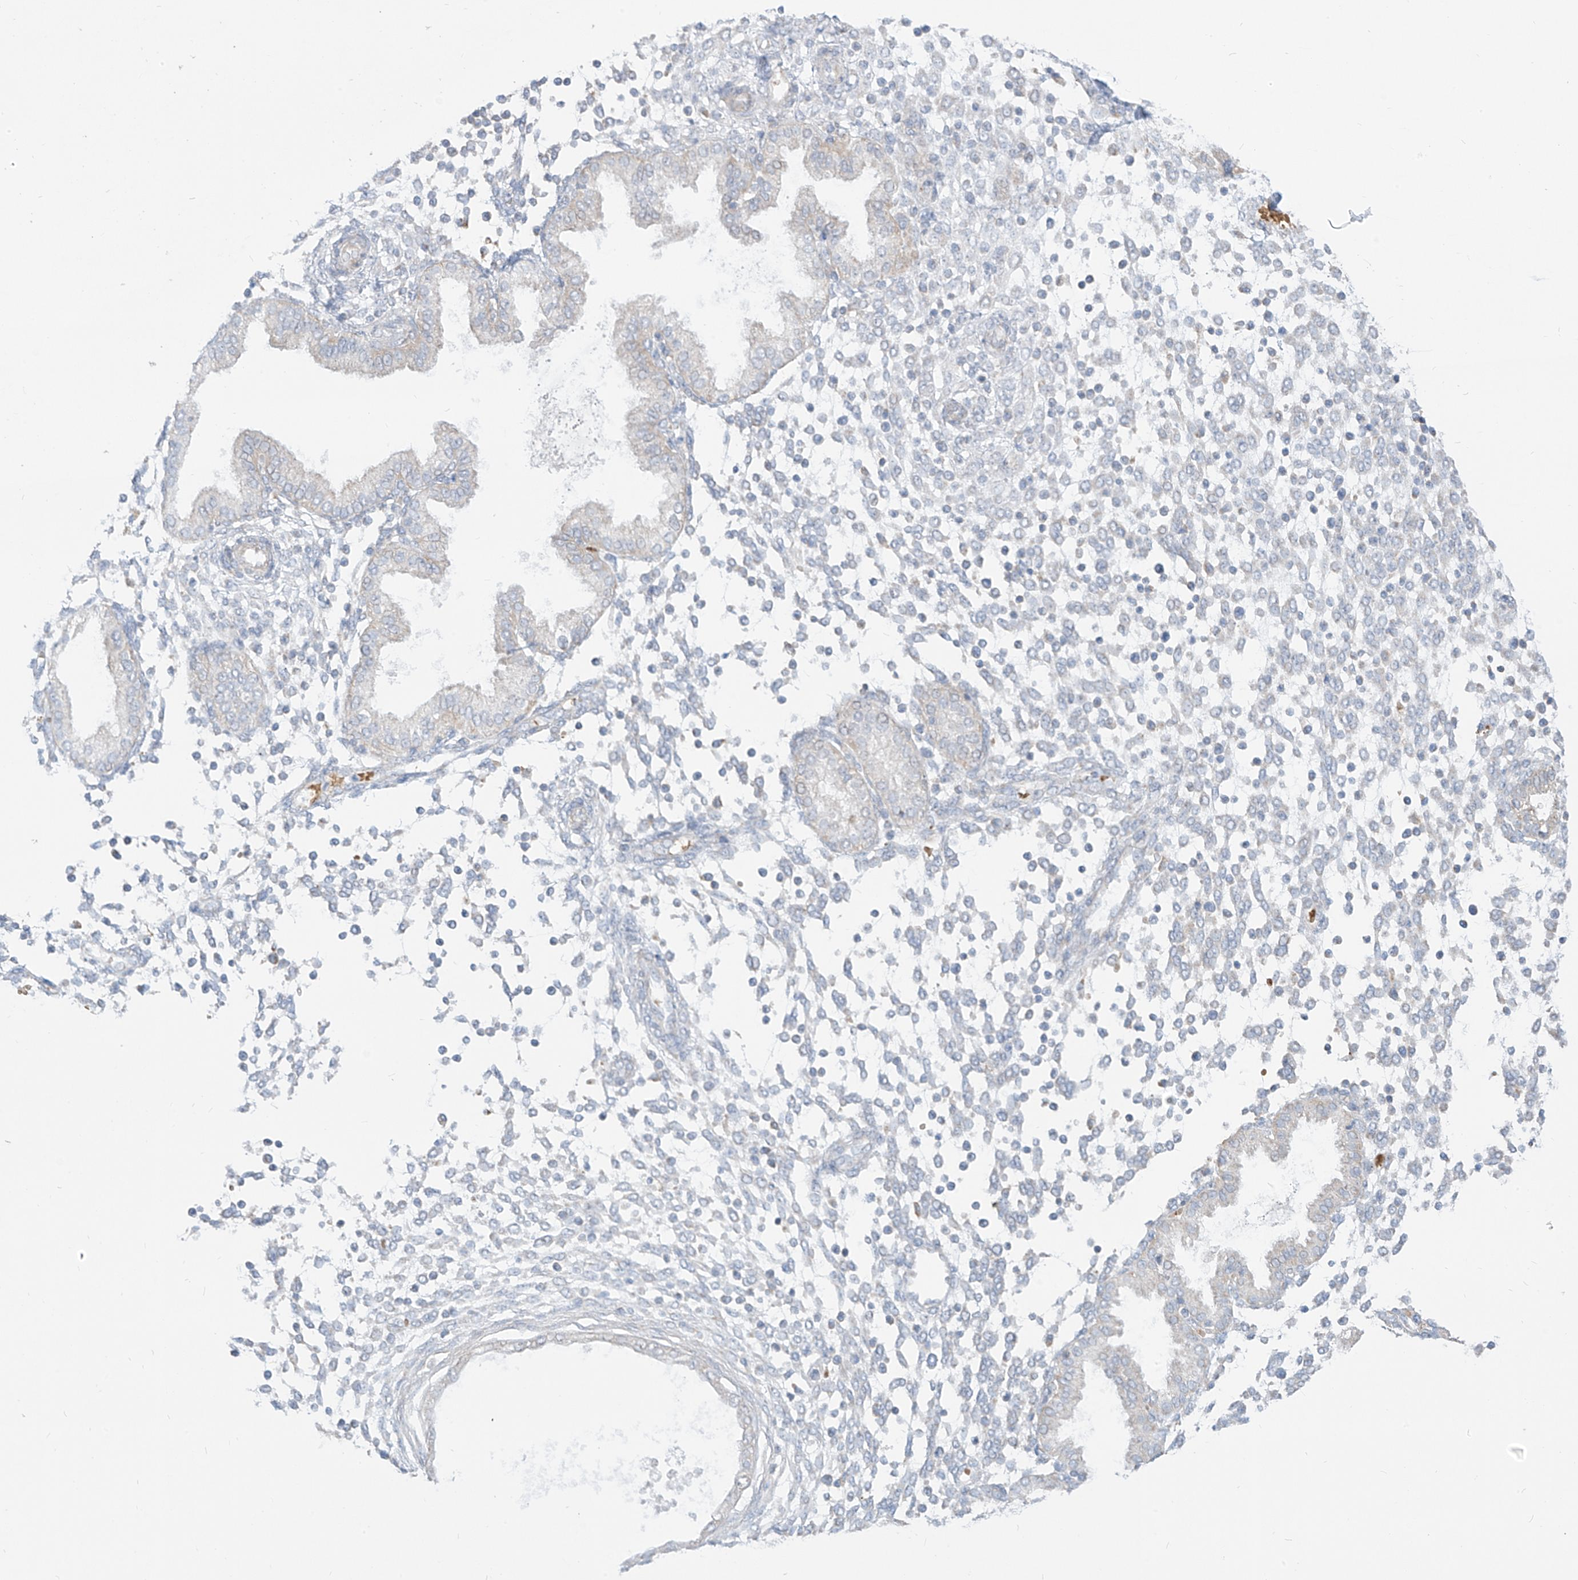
{"staining": {"intensity": "negative", "quantity": "none", "location": "none"}, "tissue": "endometrium", "cell_type": "Cells in endometrial stroma", "image_type": "normal", "snomed": [{"axis": "morphology", "description": "Normal tissue, NOS"}, {"axis": "topography", "description": "Endometrium"}], "caption": "A high-resolution photomicrograph shows IHC staining of normal endometrium, which shows no significant expression in cells in endometrial stroma.", "gene": "ARHGEF40", "patient": {"sex": "female", "age": 53}}